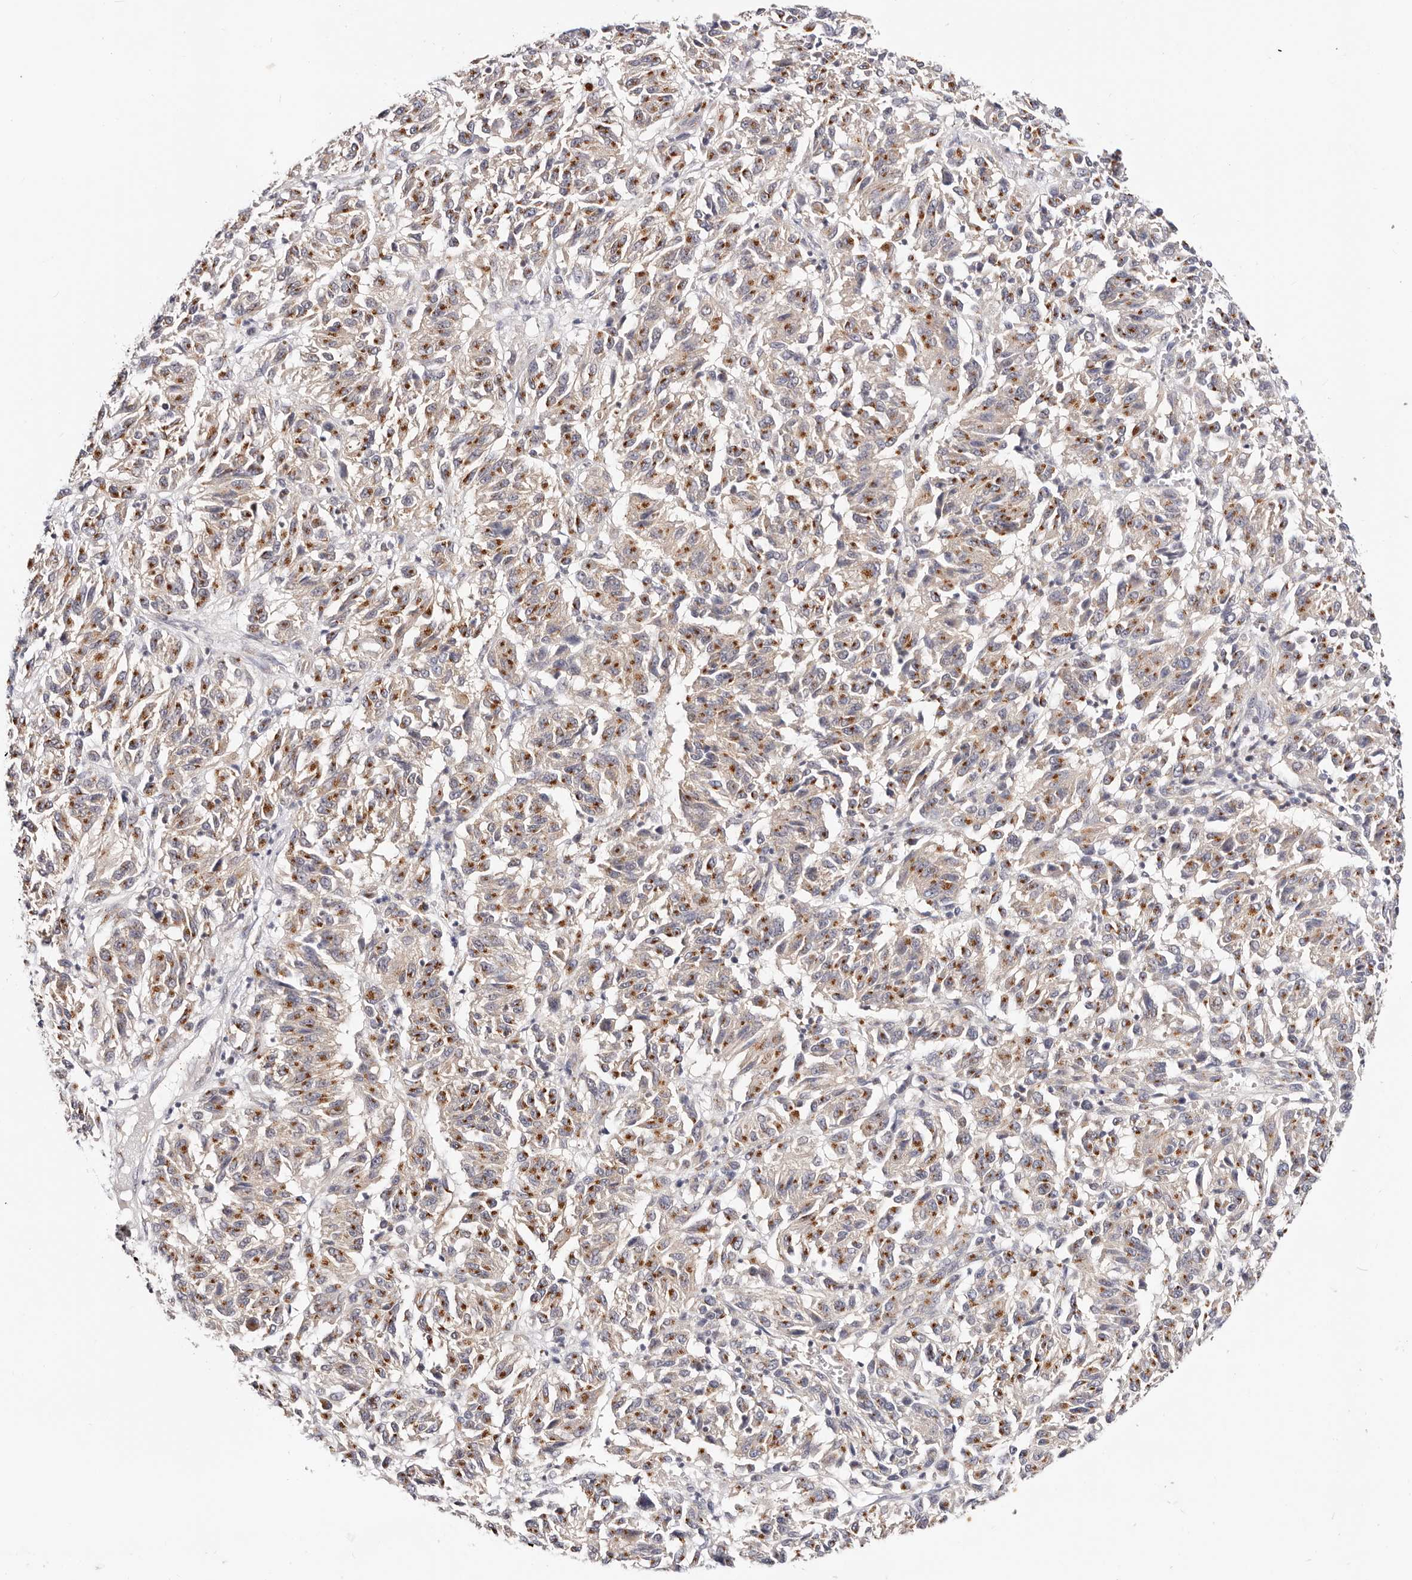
{"staining": {"intensity": "moderate", "quantity": ">75%", "location": "cytoplasmic/membranous"}, "tissue": "melanoma", "cell_type": "Tumor cells", "image_type": "cancer", "snomed": [{"axis": "morphology", "description": "Malignant melanoma, Metastatic site"}, {"axis": "topography", "description": "Lung"}], "caption": "IHC staining of malignant melanoma (metastatic site), which displays medium levels of moderate cytoplasmic/membranous positivity in approximately >75% of tumor cells indicating moderate cytoplasmic/membranous protein staining. The staining was performed using DAB (3,3'-diaminobenzidine) (brown) for protein detection and nuclei were counterstained in hematoxylin (blue).", "gene": "VIPAS39", "patient": {"sex": "male", "age": 64}}